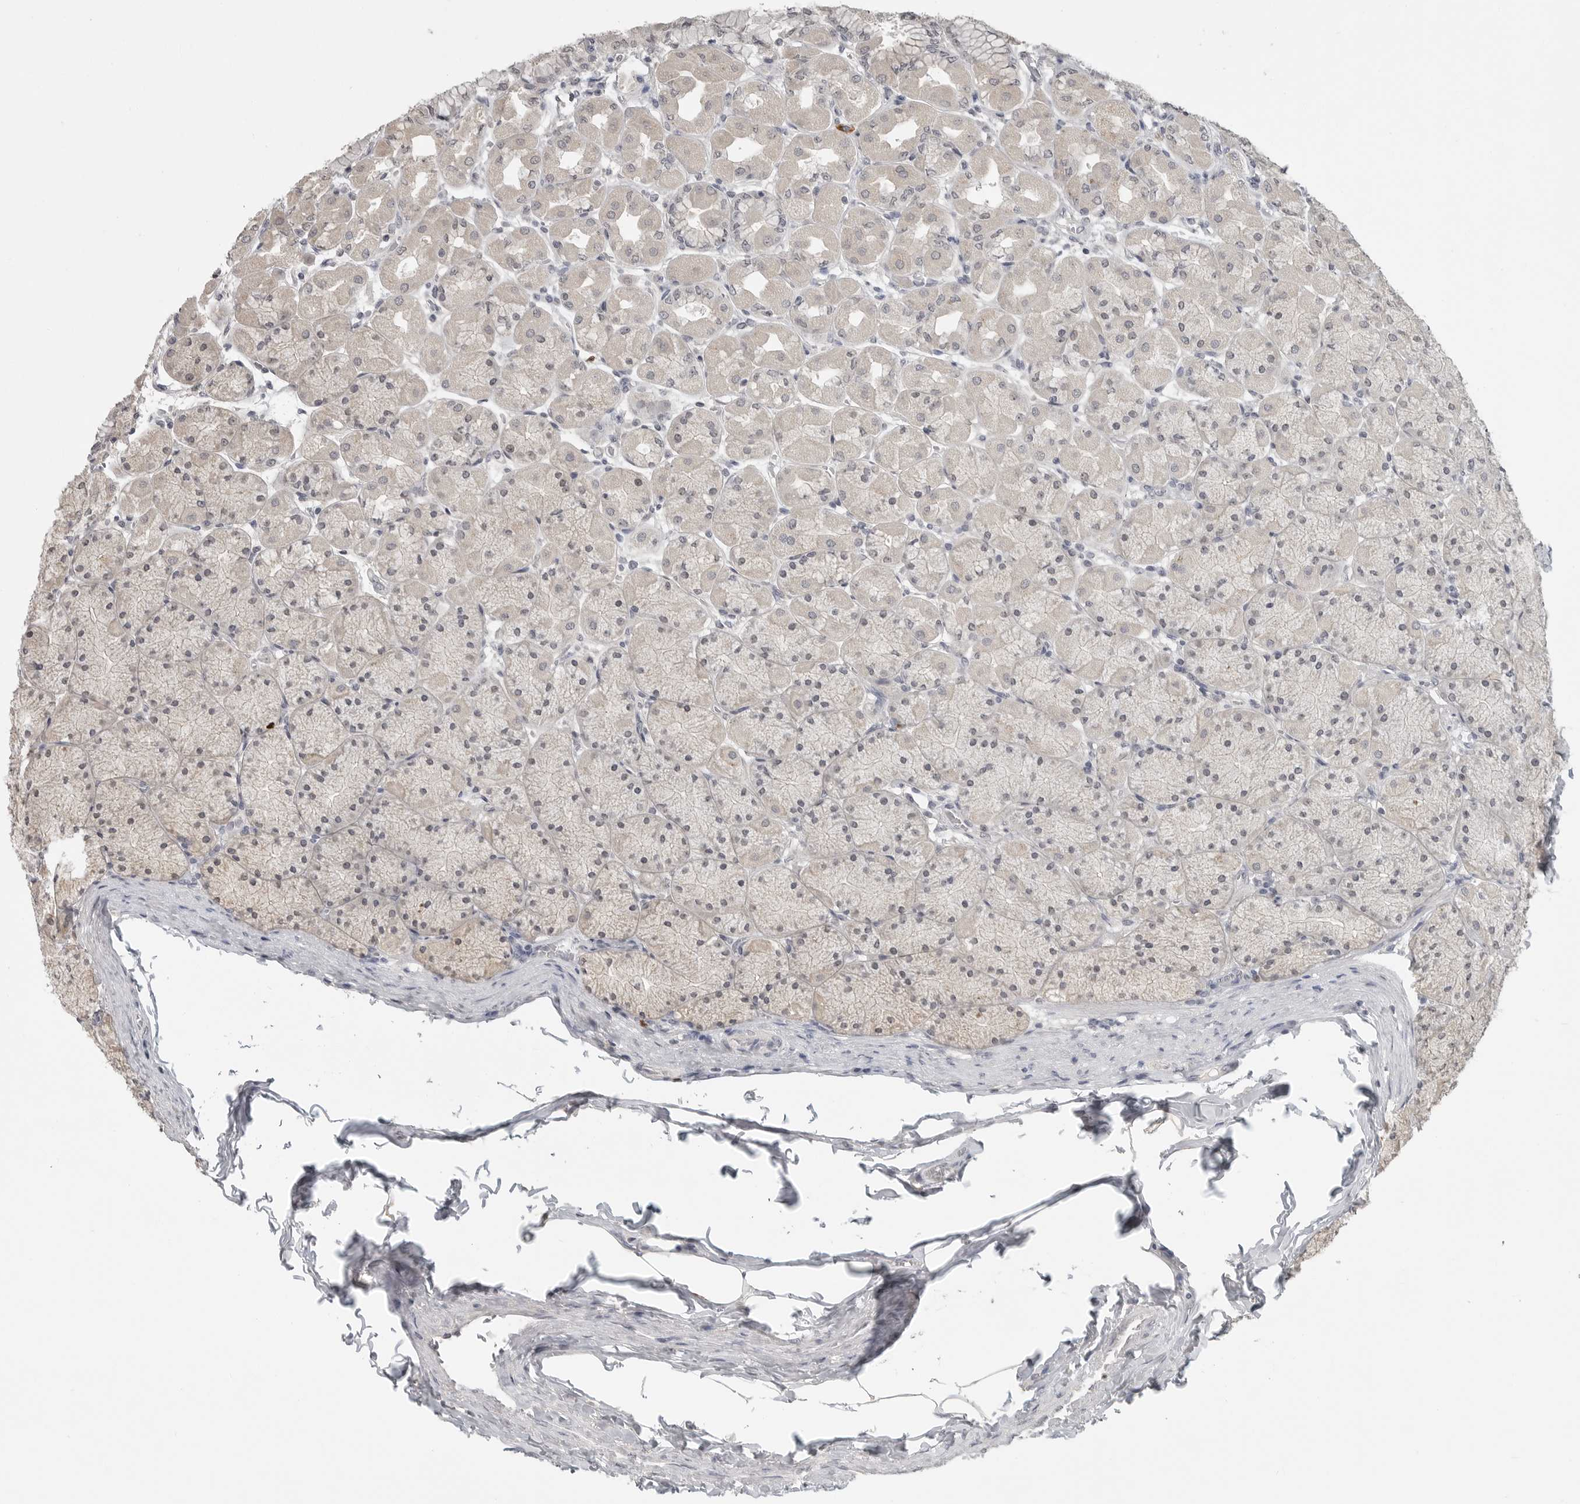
{"staining": {"intensity": "negative", "quantity": "none", "location": "none"}, "tissue": "stomach", "cell_type": "Glandular cells", "image_type": "normal", "snomed": [{"axis": "morphology", "description": "Normal tissue, NOS"}, {"axis": "topography", "description": "Stomach, upper"}], "caption": "An IHC photomicrograph of benign stomach is shown. There is no staining in glandular cells of stomach. Nuclei are stained in blue.", "gene": "FOXP3", "patient": {"sex": "female", "age": 56}}